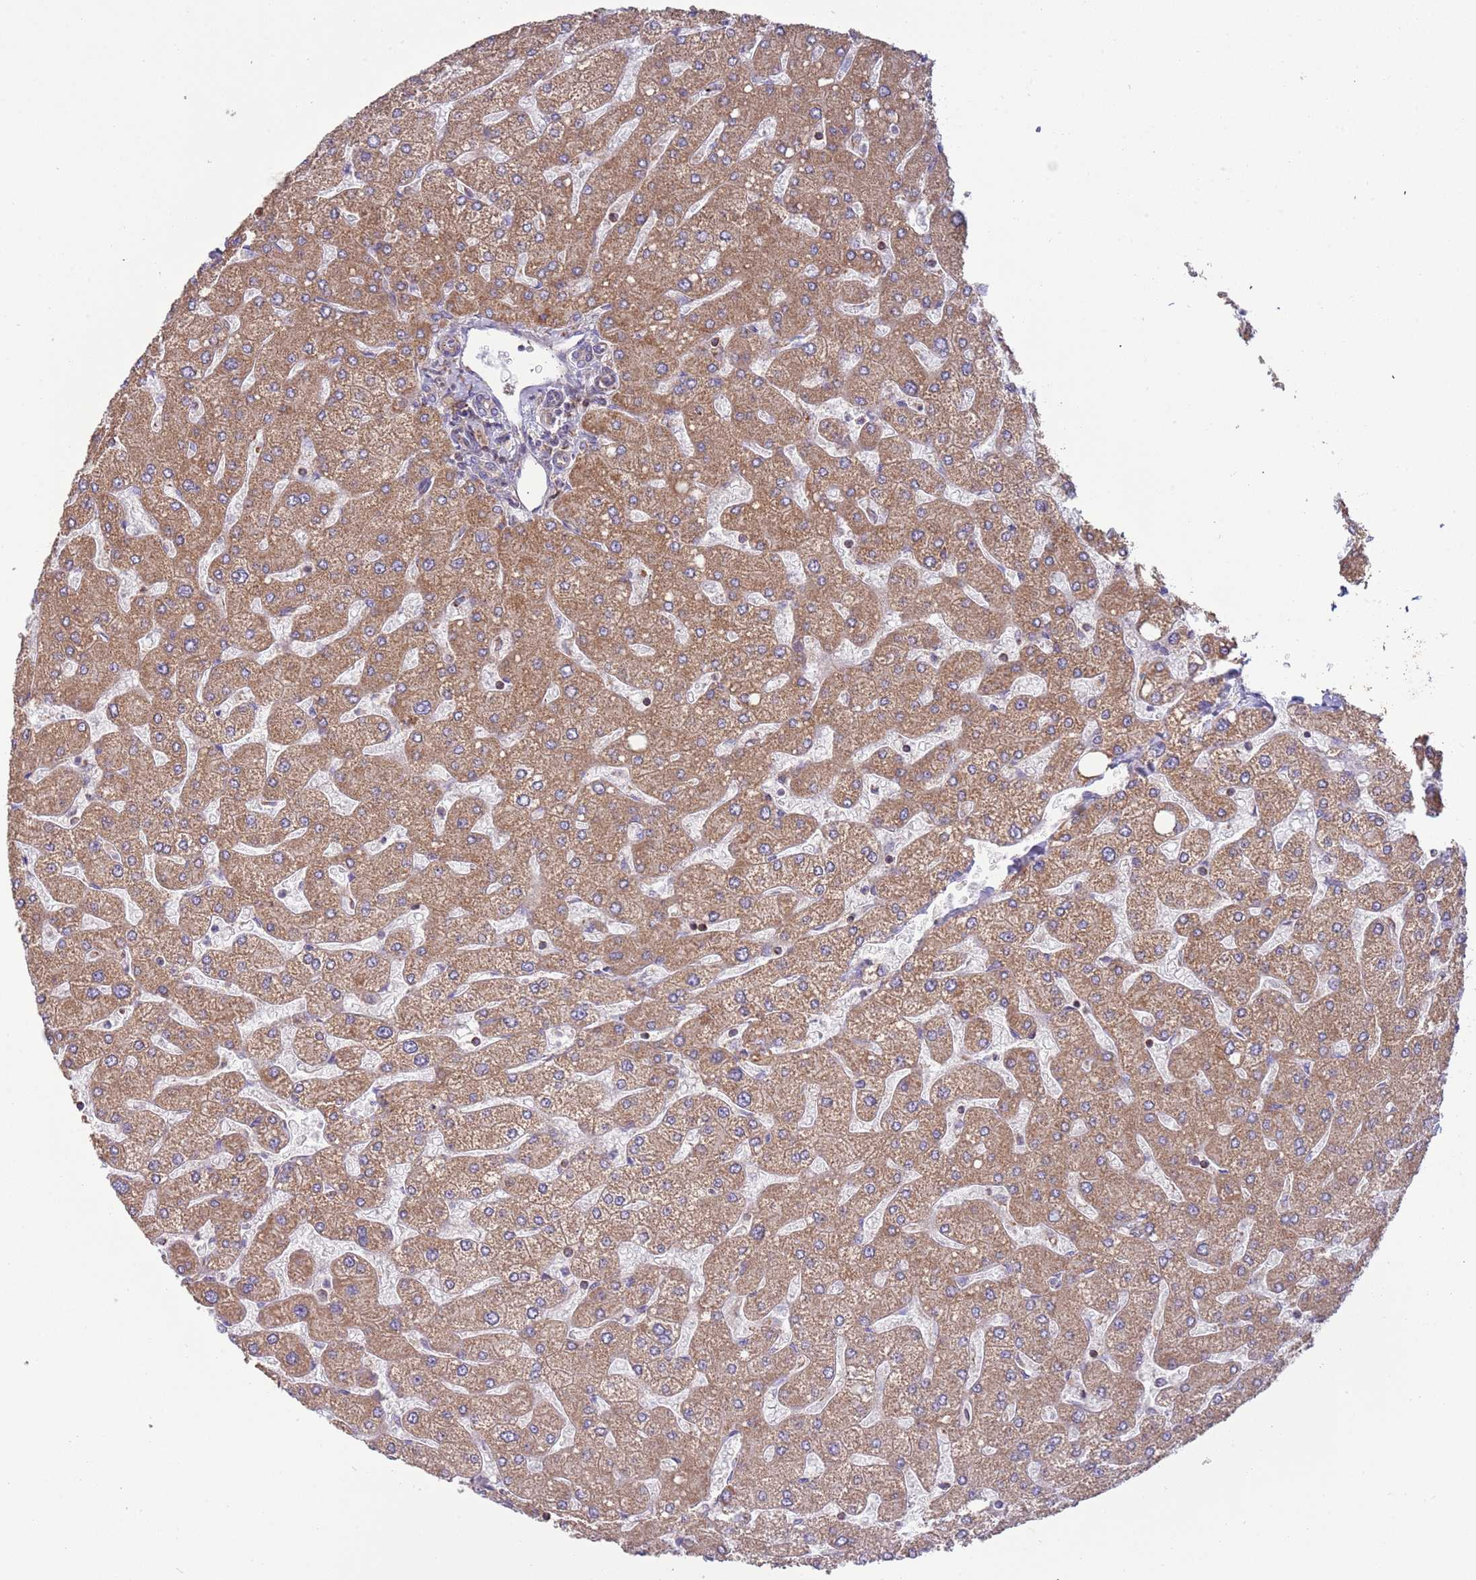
{"staining": {"intensity": "weak", "quantity": ">75%", "location": "cytoplasmic/membranous"}, "tissue": "liver", "cell_type": "Cholangiocytes", "image_type": "normal", "snomed": [{"axis": "morphology", "description": "Normal tissue, NOS"}, {"axis": "topography", "description": "Liver"}], "caption": "Brown immunohistochemical staining in normal liver displays weak cytoplasmic/membranous expression in approximately >75% of cholangiocytes.", "gene": "IRS4", "patient": {"sex": "male", "age": 55}}